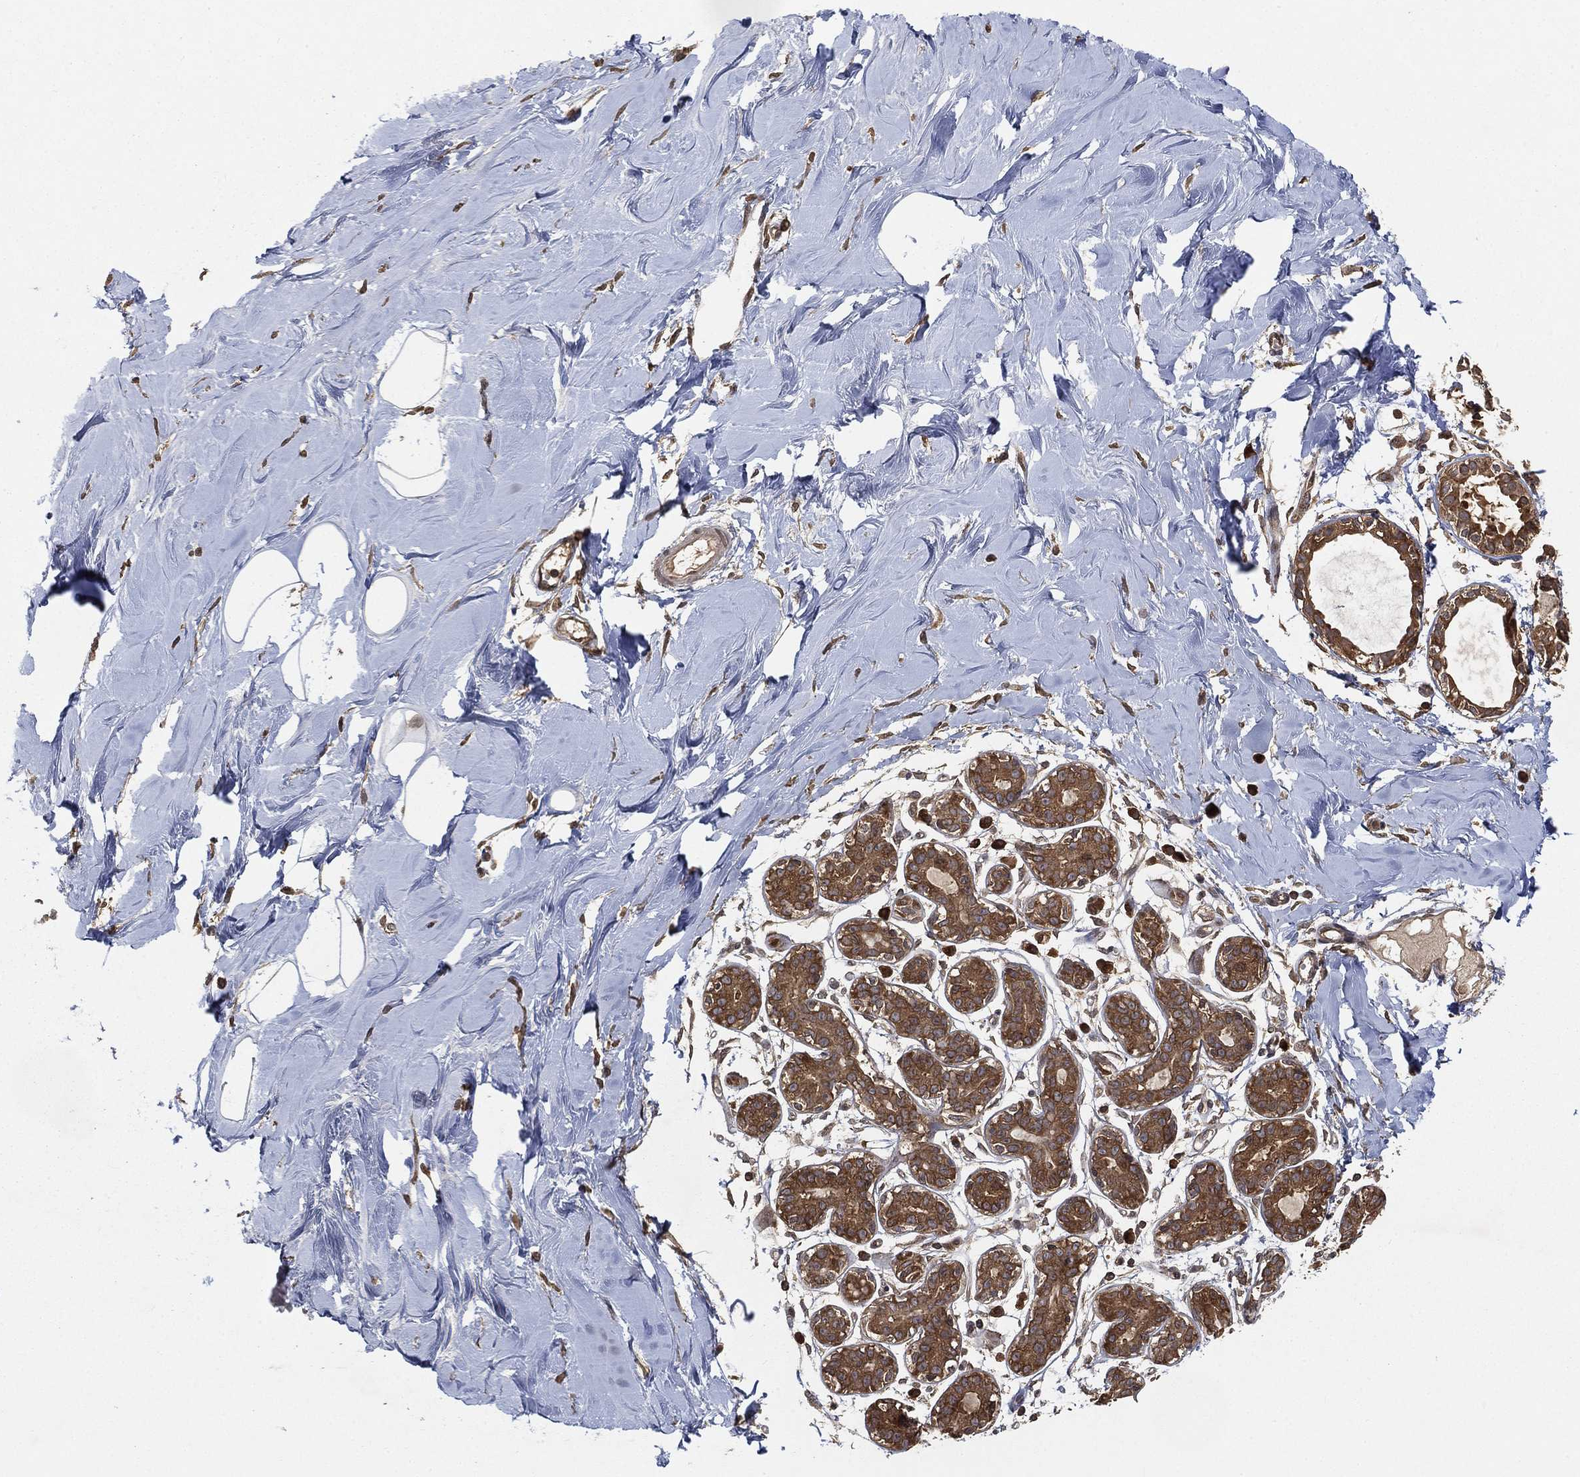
{"staining": {"intensity": "negative", "quantity": "none", "location": "none"}, "tissue": "adipose tissue", "cell_type": "Adipocytes", "image_type": "normal", "snomed": [{"axis": "morphology", "description": "Normal tissue, NOS"}, {"axis": "topography", "description": "Breast"}], "caption": "The micrograph displays no staining of adipocytes in normal adipose tissue.", "gene": "UBA5", "patient": {"sex": "female", "age": 49}}